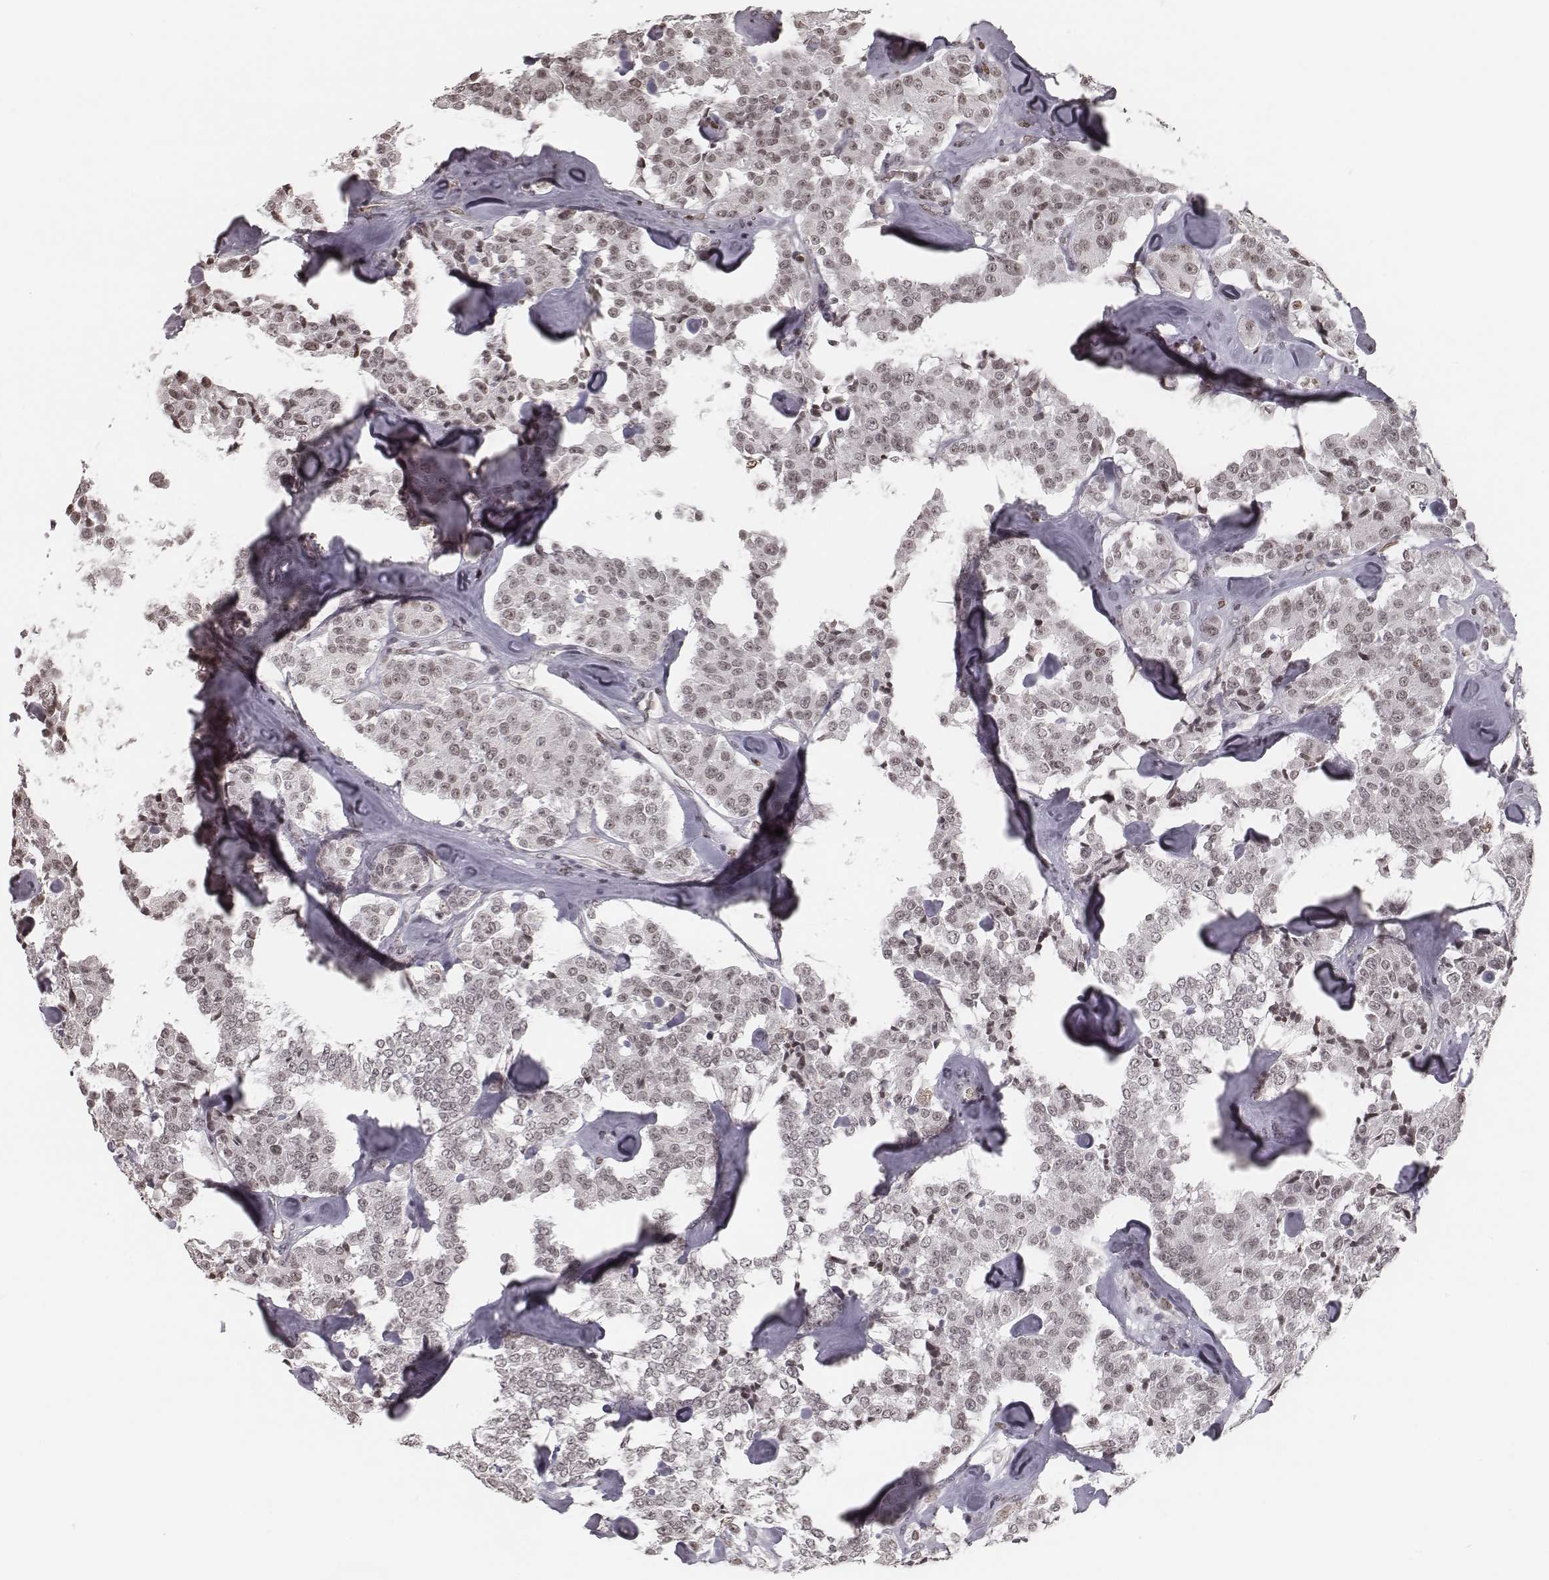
{"staining": {"intensity": "weak", "quantity": ">75%", "location": "nuclear"}, "tissue": "carcinoid", "cell_type": "Tumor cells", "image_type": "cancer", "snomed": [{"axis": "morphology", "description": "Carcinoid, malignant, NOS"}, {"axis": "topography", "description": "Pancreas"}], "caption": "Protein staining of carcinoid (malignant) tissue shows weak nuclear positivity in approximately >75% of tumor cells. (DAB = brown stain, brightfield microscopy at high magnification).", "gene": "HMGA2", "patient": {"sex": "male", "age": 41}}